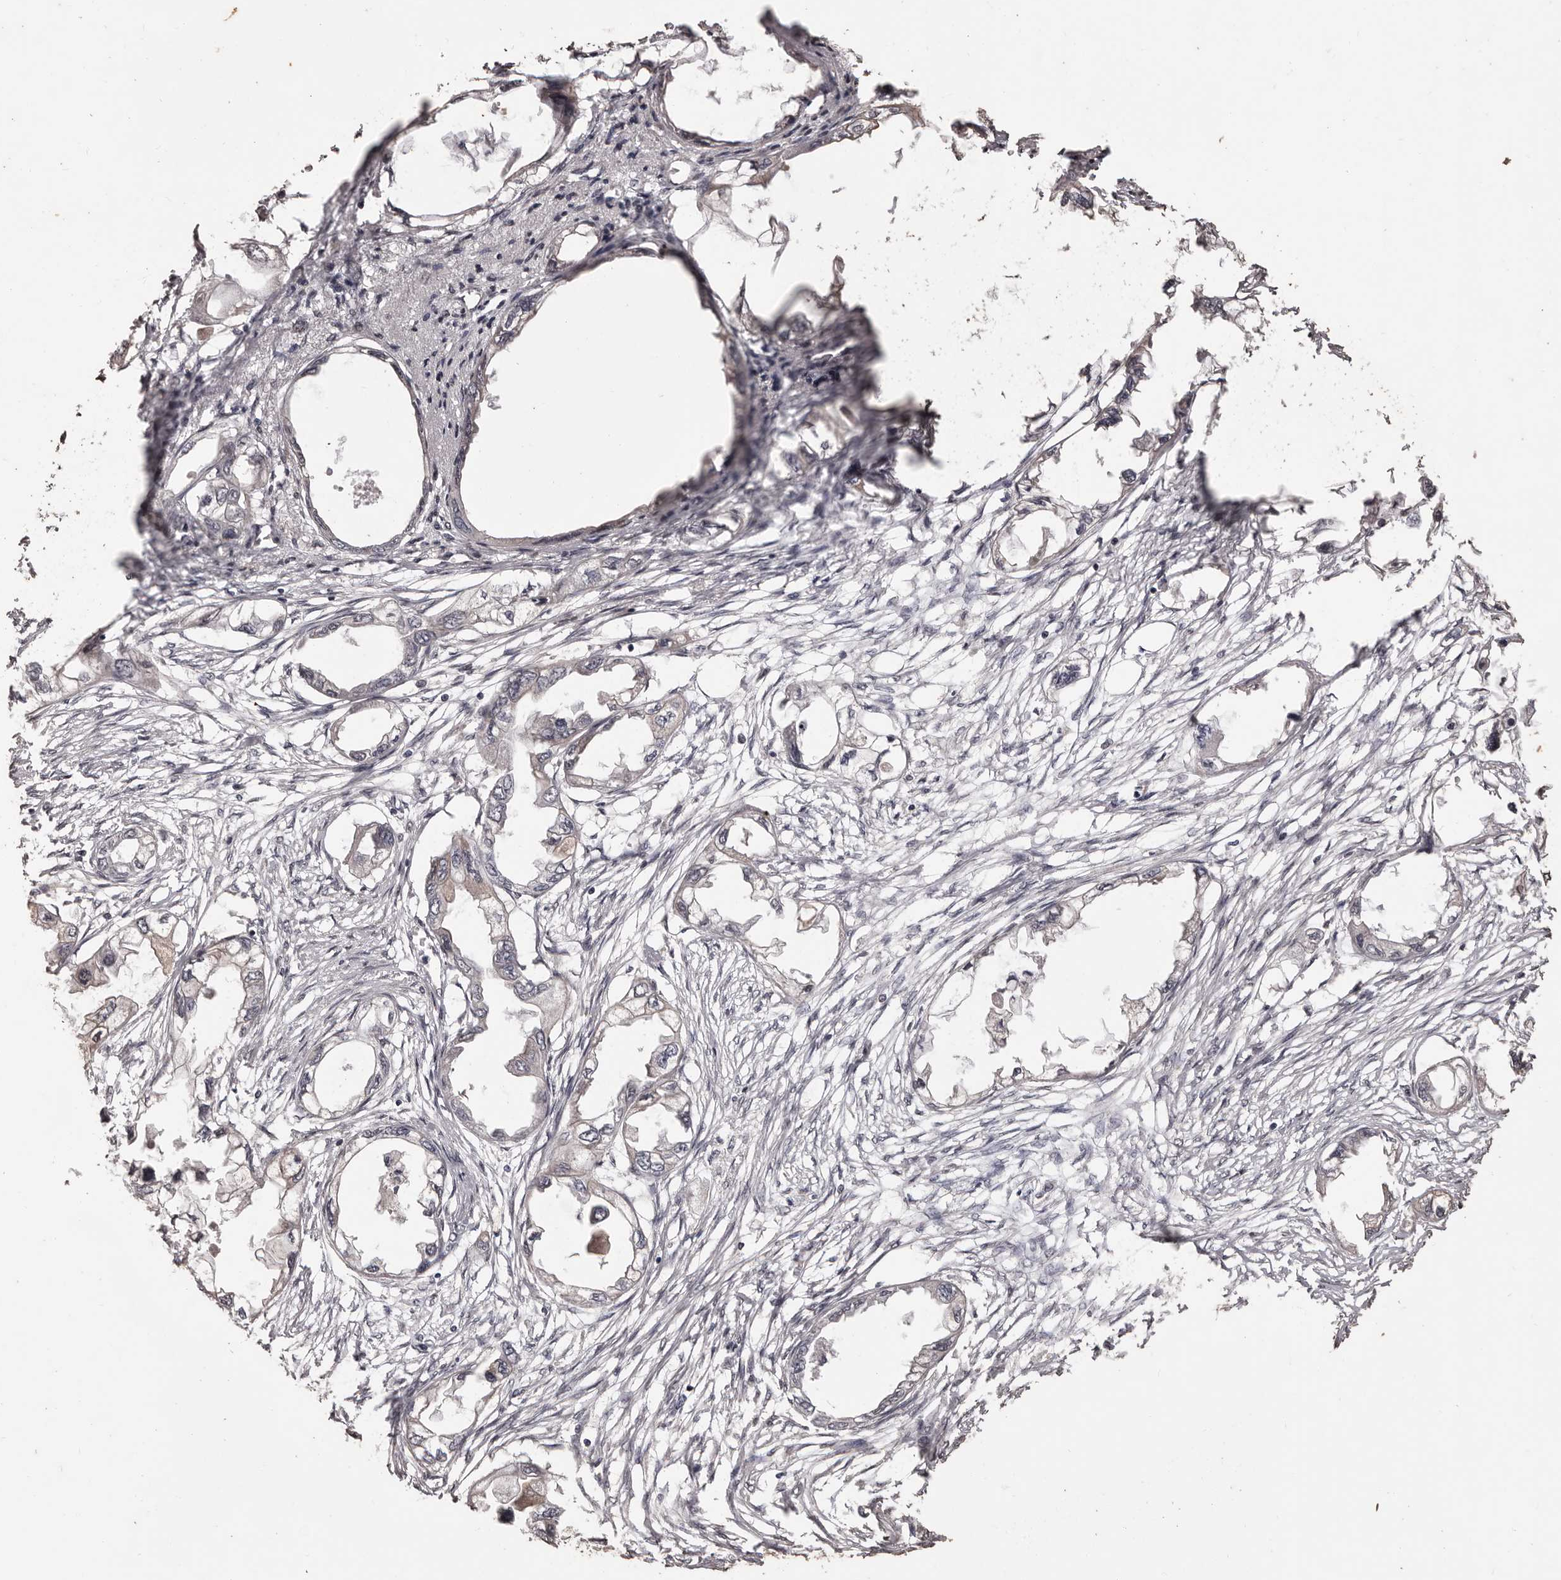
{"staining": {"intensity": "negative", "quantity": "none", "location": "none"}, "tissue": "endometrial cancer", "cell_type": "Tumor cells", "image_type": "cancer", "snomed": [{"axis": "morphology", "description": "Adenocarcinoma, NOS"}, {"axis": "morphology", "description": "Adenocarcinoma, metastatic, NOS"}, {"axis": "topography", "description": "Adipose tissue"}, {"axis": "topography", "description": "Endometrium"}], "caption": "The micrograph shows no significant expression in tumor cells of endometrial metastatic adenocarcinoma. (DAB (3,3'-diaminobenzidine) immunohistochemistry with hematoxylin counter stain).", "gene": "NAV1", "patient": {"sex": "female", "age": 67}}